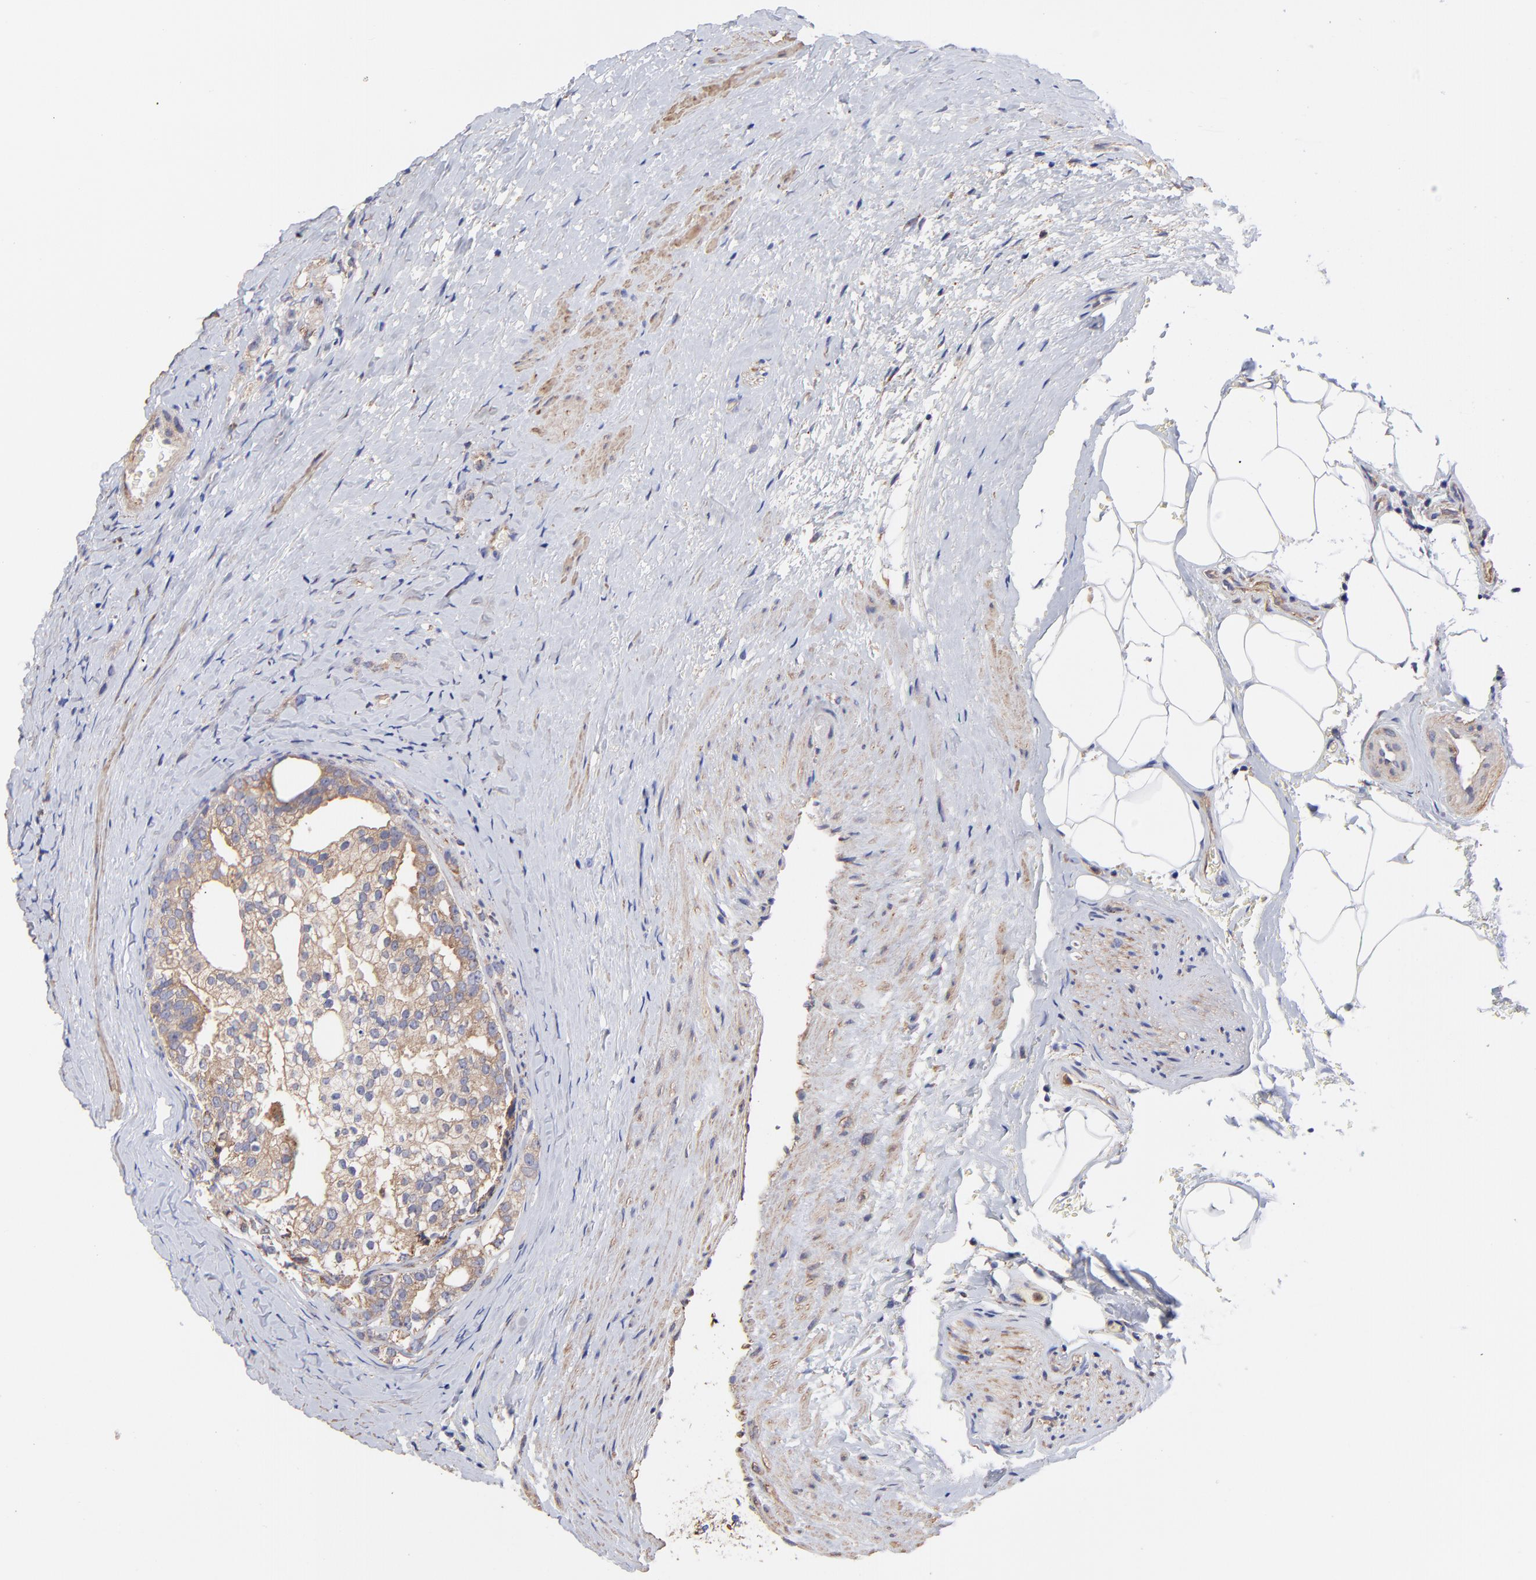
{"staining": {"intensity": "moderate", "quantity": ">75%", "location": "cytoplasmic/membranous"}, "tissue": "prostate cancer", "cell_type": "Tumor cells", "image_type": "cancer", "snomed": [{"axis": "morphology", "description": "Adenocarcinoma, Medium grade"}, {"axis": "topography", "description": "Prostate"}], "caption": "Immunohistochemistry micrograph of prostate medium-grade adenocarcinoma stained for a protein (brown), which shows medium levels of moderate cytoplasmic/membranous expression in approximately >75% of tumor cells.", "gene": "PFKM", "patient": {"sex": "male", "age": 59}}